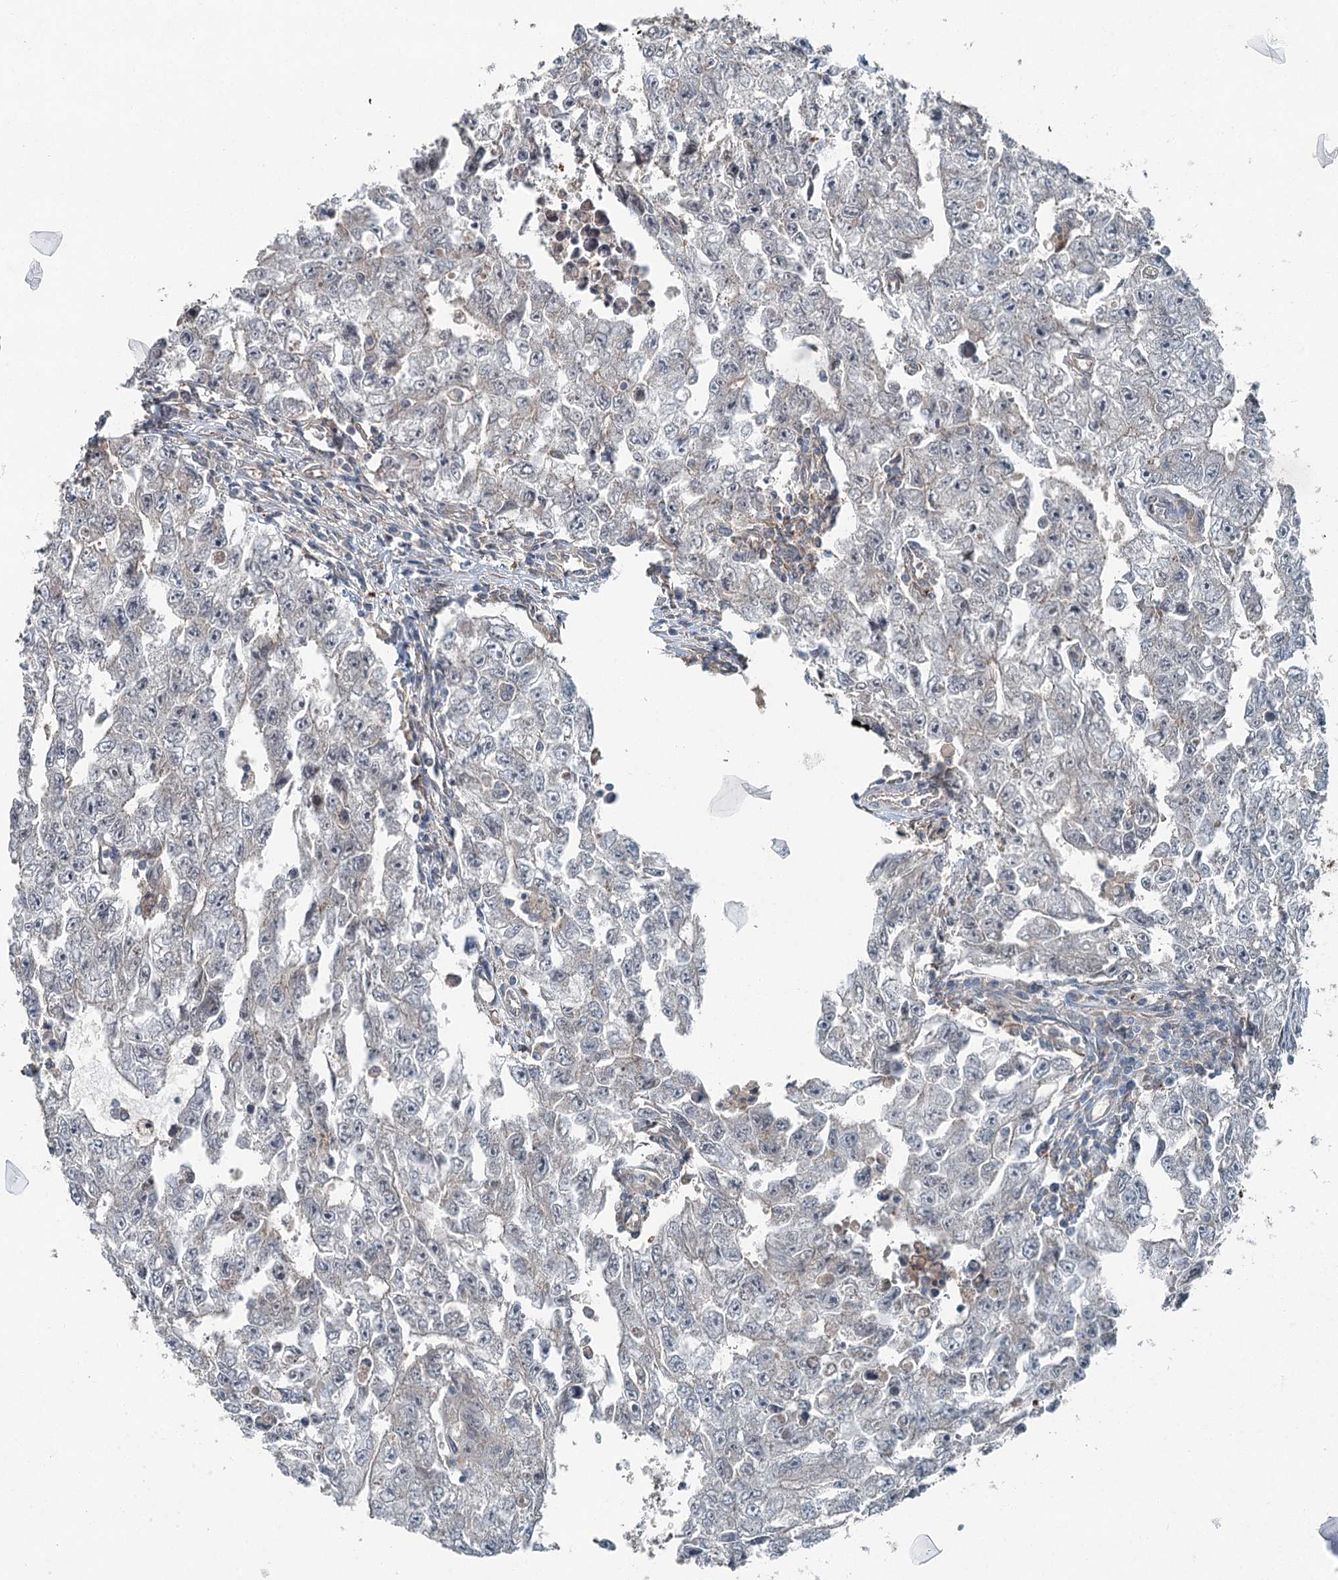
{"staining": {"intensity": "weak", "quantity": "<25%", "location": "cytoplasmic/membranous"}, "tissue": "testis cancer", "cell_type": "Tumor cells", "image_type": "cancer", "snomed": [{"axis": "morphology", "description": "Carcinoma, Embryonal, NOS"}, {"axis": "topography", "description": "Testis"}], "caption": "Immunohistochemical staining of human testis cancer (embryonal carcinoma) exhibits no significant positivity in tumor cells.", "gene": "SKIC3", "patient": {"sex": "male", "age": 17}}